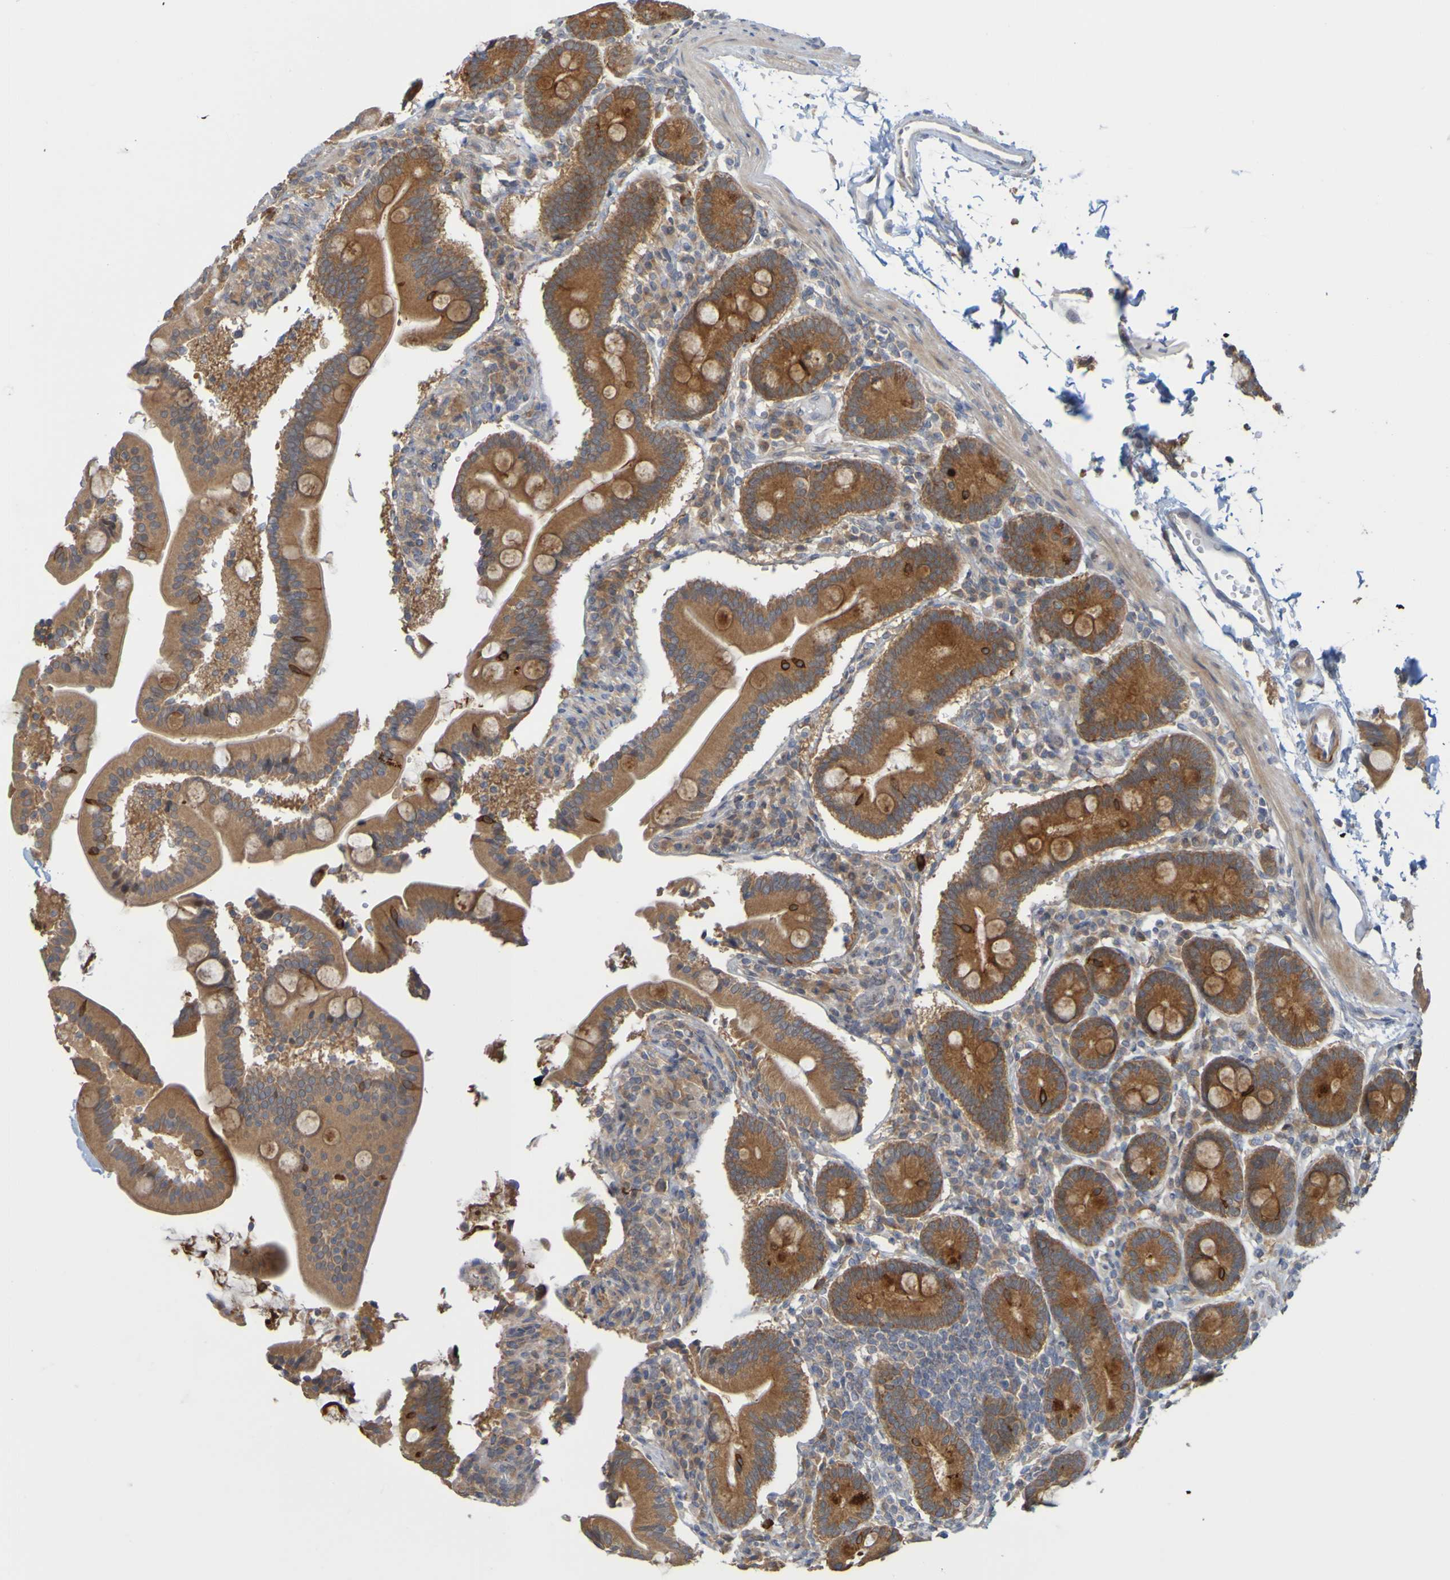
{"staining": {"intensity": "strong", "quantity": ">75%", "location": "cytoplasmic/membranous"}, "tissue": "duodenum", "cell_type": "Glandular cells", "image_type": "normal", "snomed": [{"axis": "morphology", "description": "Normal tissue, NOS"}, {"axis": "topography", "description": "Duodenum"}], "caption": "Immunohistochemical staining of unremarkable duodenum reveals >75% levels of strong cytoplasmic/membranous protein staining in about >75% of glandular cells. (DAB (3,3'-diaminobenzidine) = brown stain, brightfield microscopy at high magnification).", "gene": "NAV2", "patient": {"sex": "male", "age": 54}}